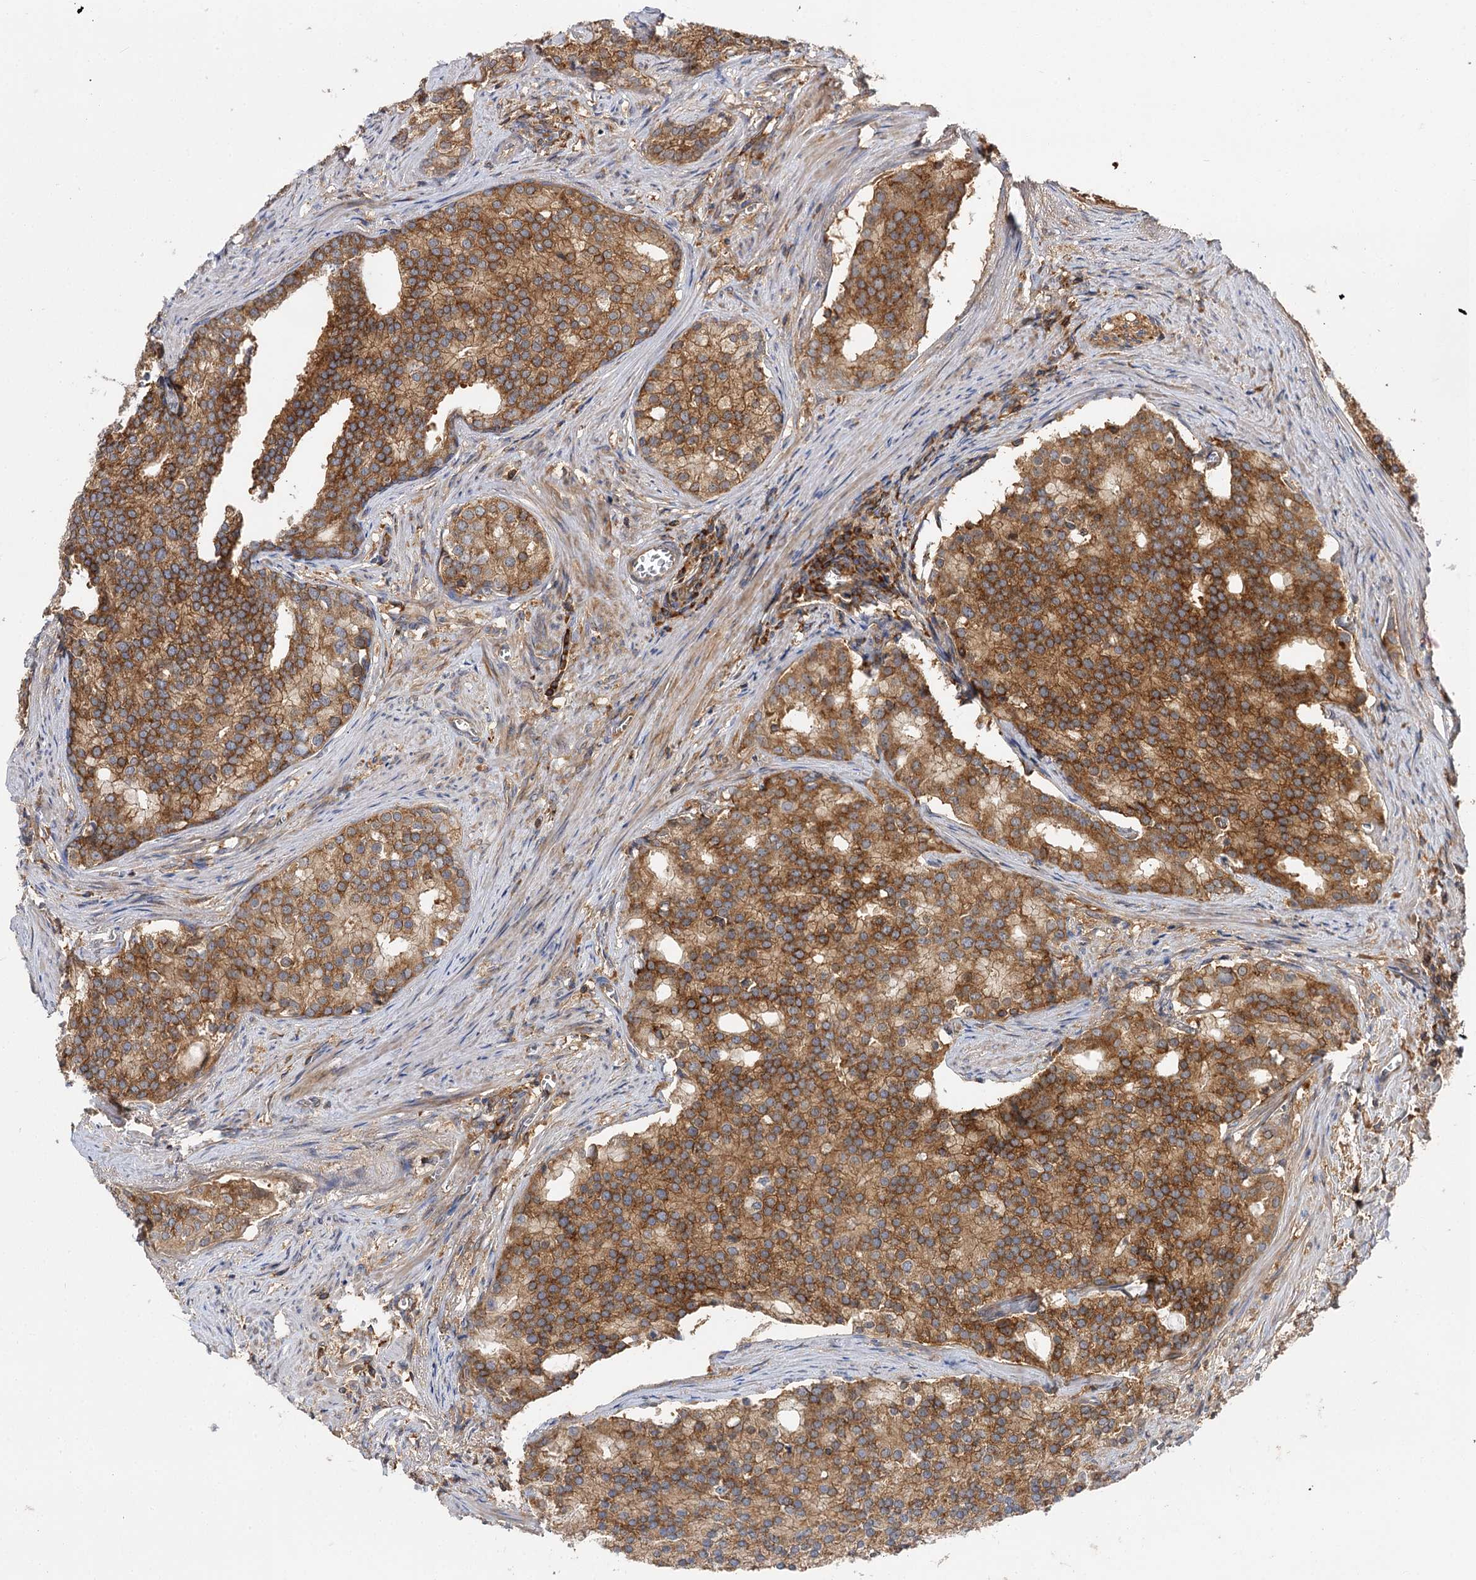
{"staining": {"intensity": "strong", "quantity": ">75%", "location": "cytoplasmic/membranous"}, "tissue": "prostate cancer", "cell_type": "Tumor cells", "image_type": "cancer", "snomed": [{"axis": "morphology", "description": "Adenocarcinoma, Low grade"}, {"axis": "topography", "description": "Prostate"}], "caption": "This image displays immunohistochemistry (IHC) staining of human prostate low-grade adenocarcinoma, with high strong cytoplasmic/membranous expression in about >75% of tumor cells.", "gene": "PACS1", "patient": {"sex": "male", "age": 71}}